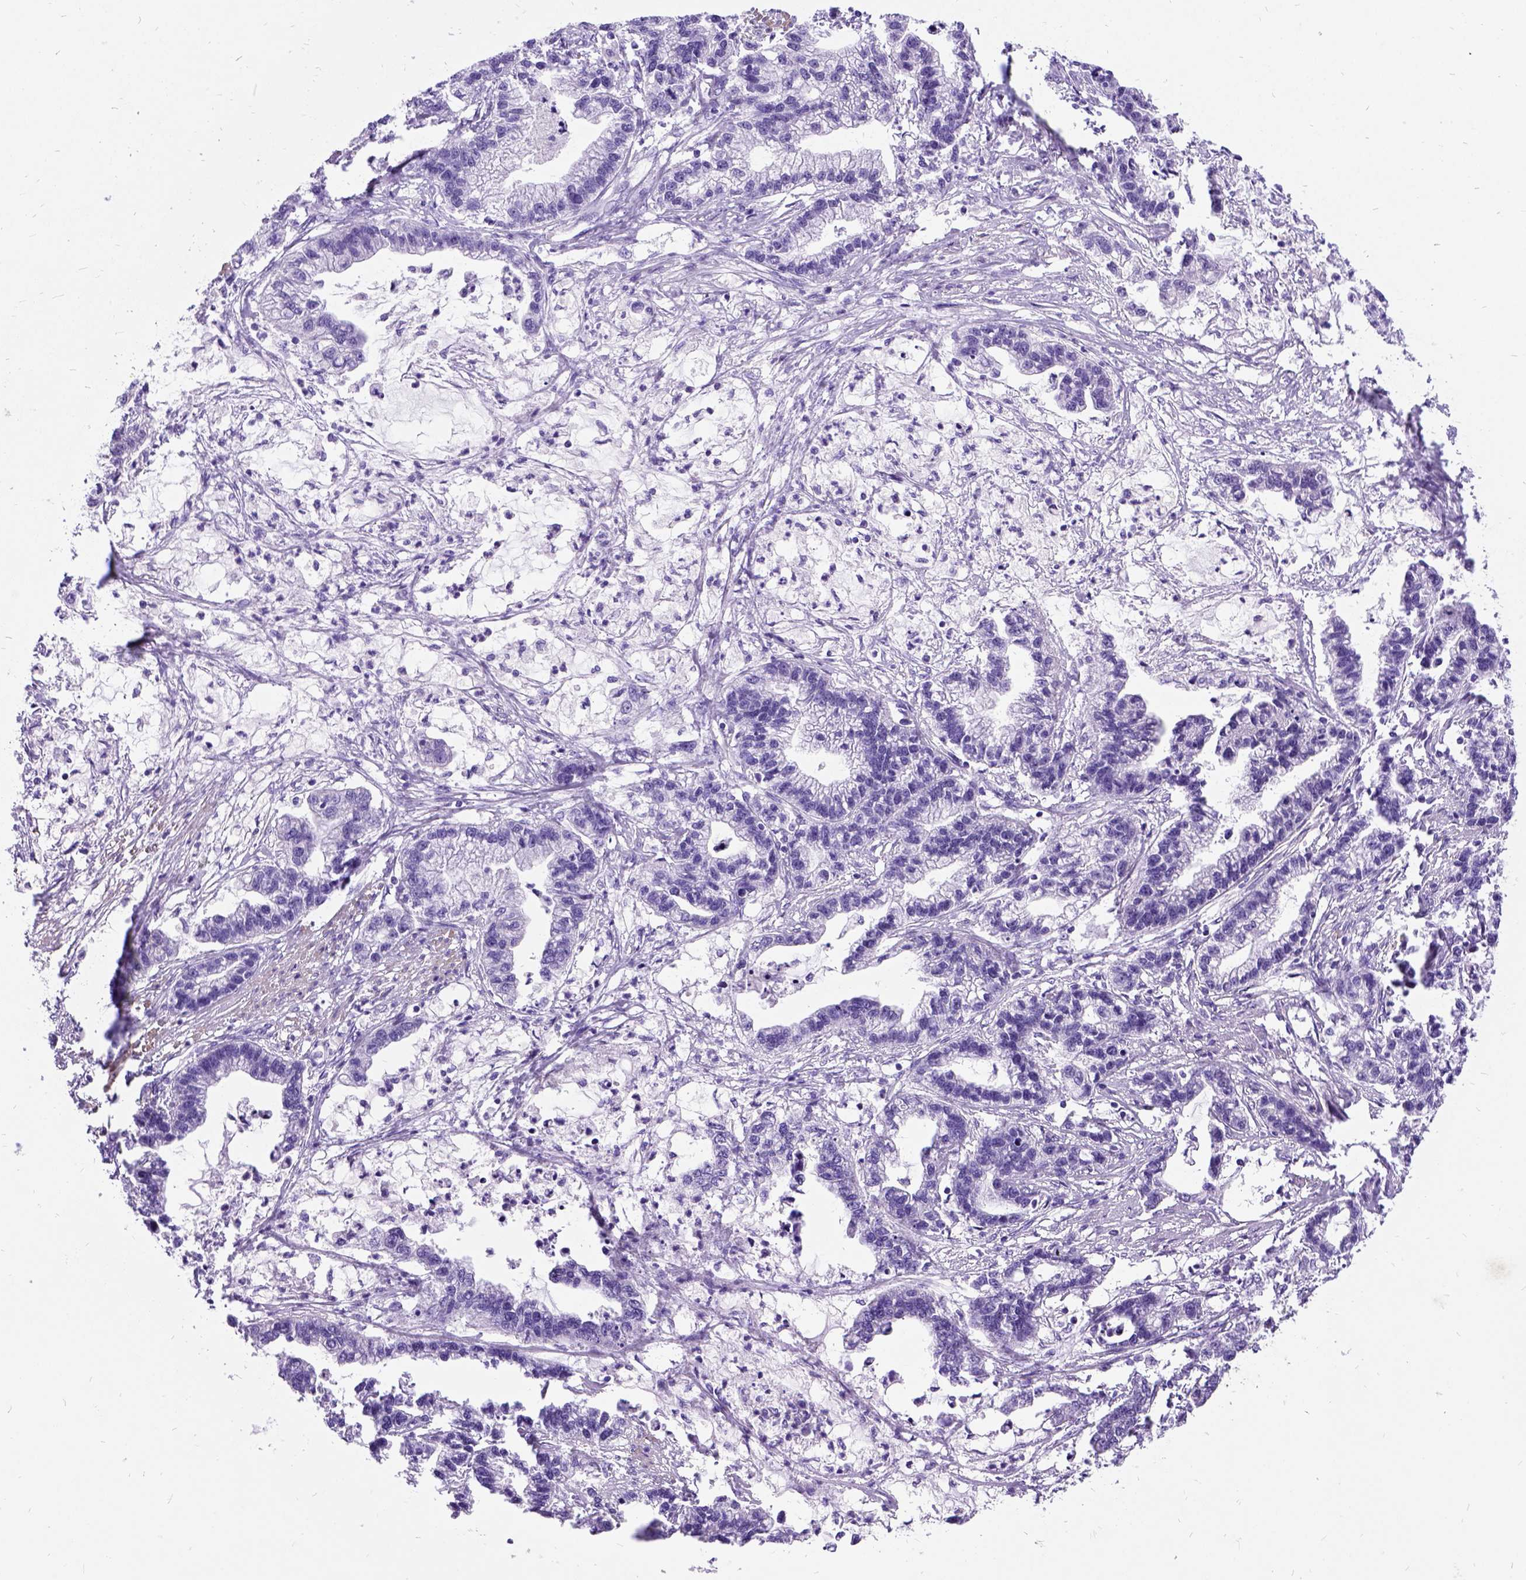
{"staining": {"intensity": "negative", "quantity": "none", "location": "none"}, "tissue": "stomach cancer", "cell_type": "Tumor cells", "image_type": "cancer", "snomed": [{"axis": "morphology", "description": "Adenocarcinoma, NOS"}, {"axis": "topography", "description": "Stomach"}], "caption": "IHC of human stomach cancer exhibits no staining in tumor cells. (DAB (3,3'-diaminobenzidine) immunohistochemistry visualized using brightfield microscopy, high magnification).", "gene": "PRG2", "patient": {"sex": "male", "age": 83}}